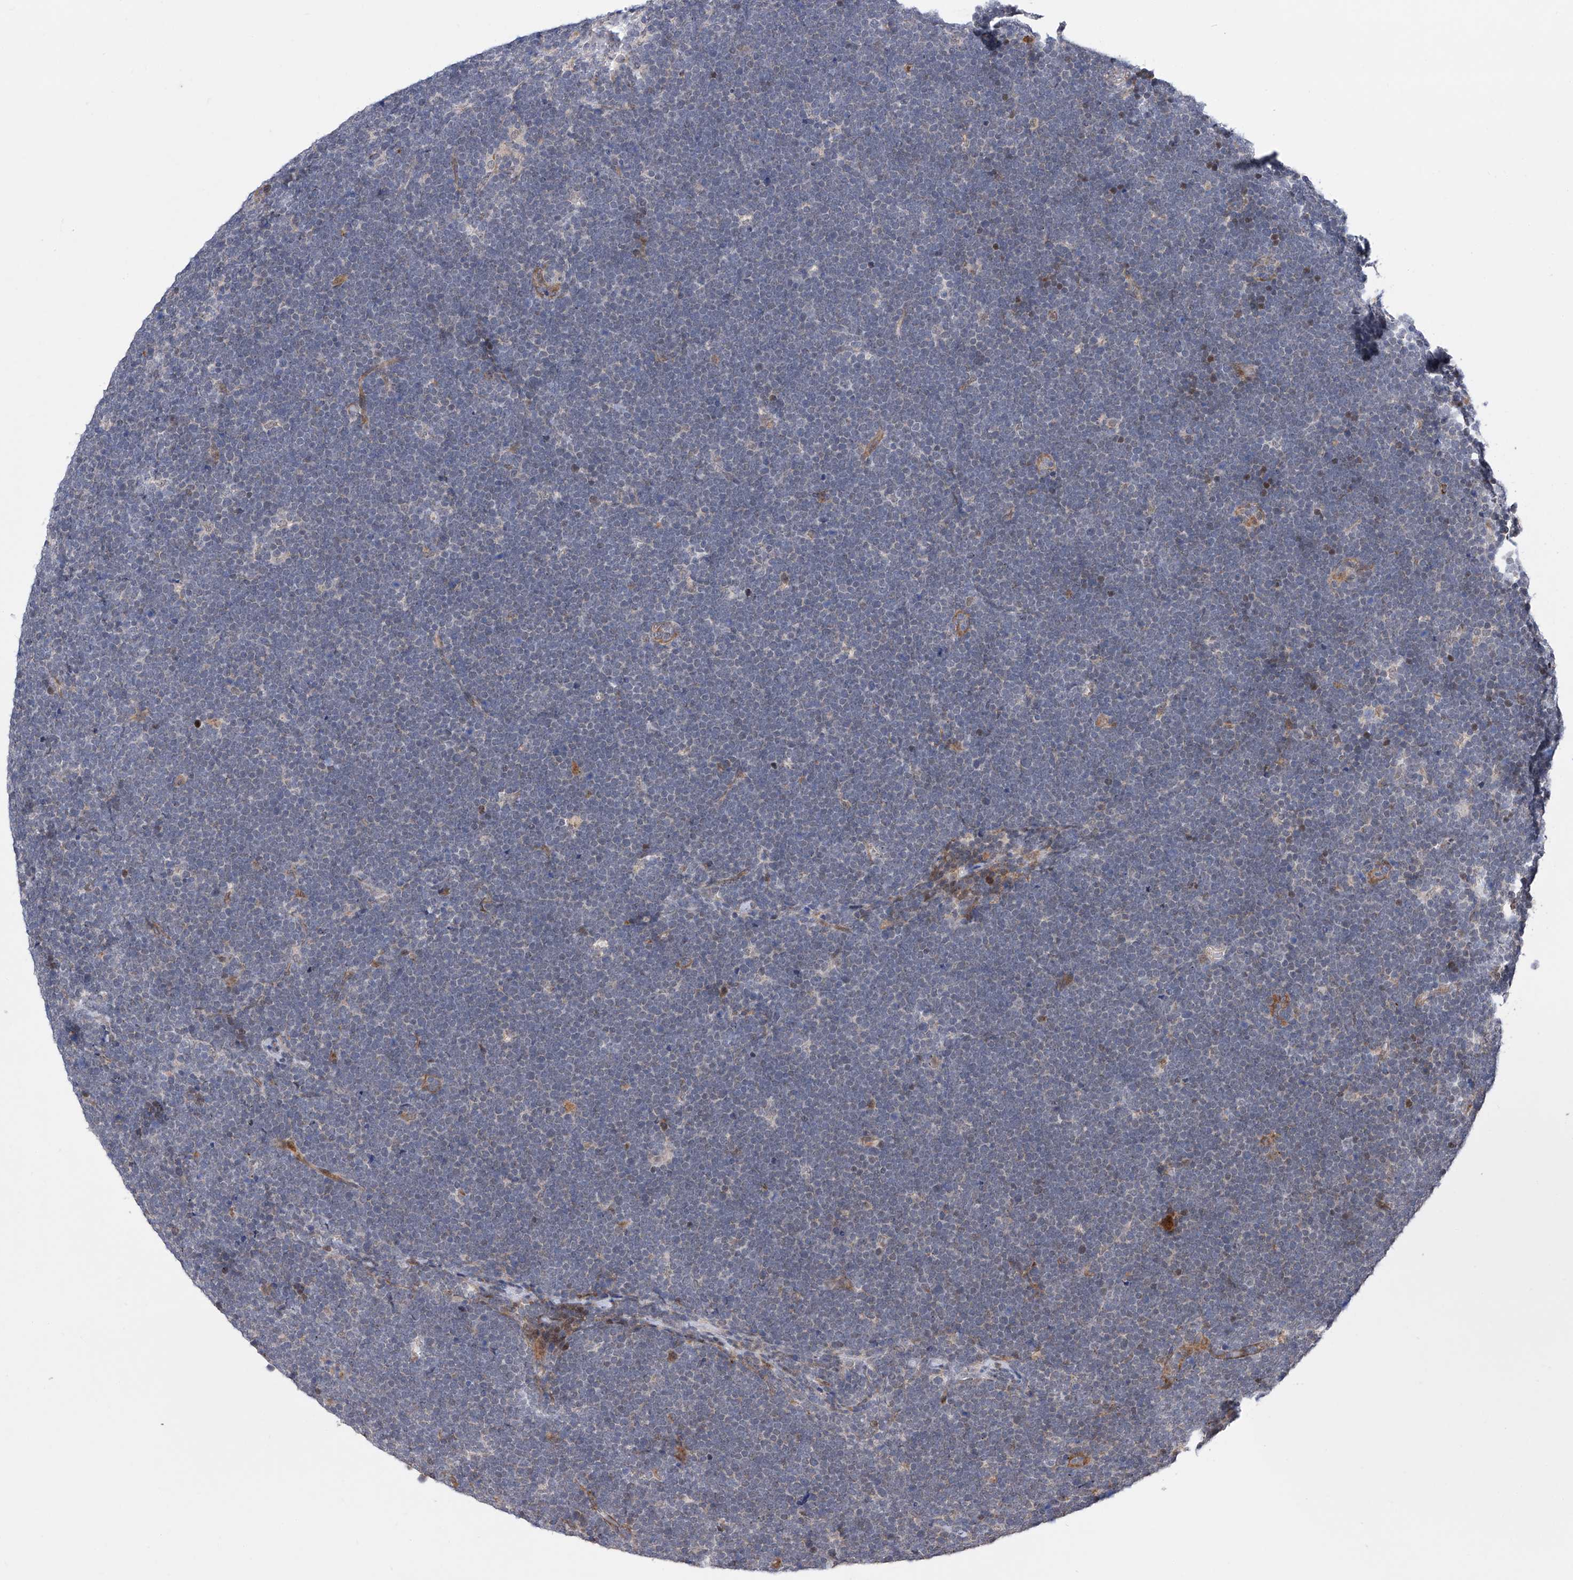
{"staining": {"intensity": "negative", "quantity": "none", "location": "none"}, "tissue": "lymphoma", "cell_type": "Tumor cells", "image_type": "cancer", "snomed": [{"axis": "morphology", "description": "Malignant lymphoma, non-Hodgkin's type, High grade"}, {"axis": "topography", "description": "Lymph node"}], "caption": "Histopathology image shows no significant protein staining in tumor cells of lymphoma. The staining was performed using DAB to visualize the protein expression in brown, while the nuclei were stained in blue with hematoxylin (Magnification: 20x).", "gene": "FARP2", "patient": {"sex": "male", "age": 13}}